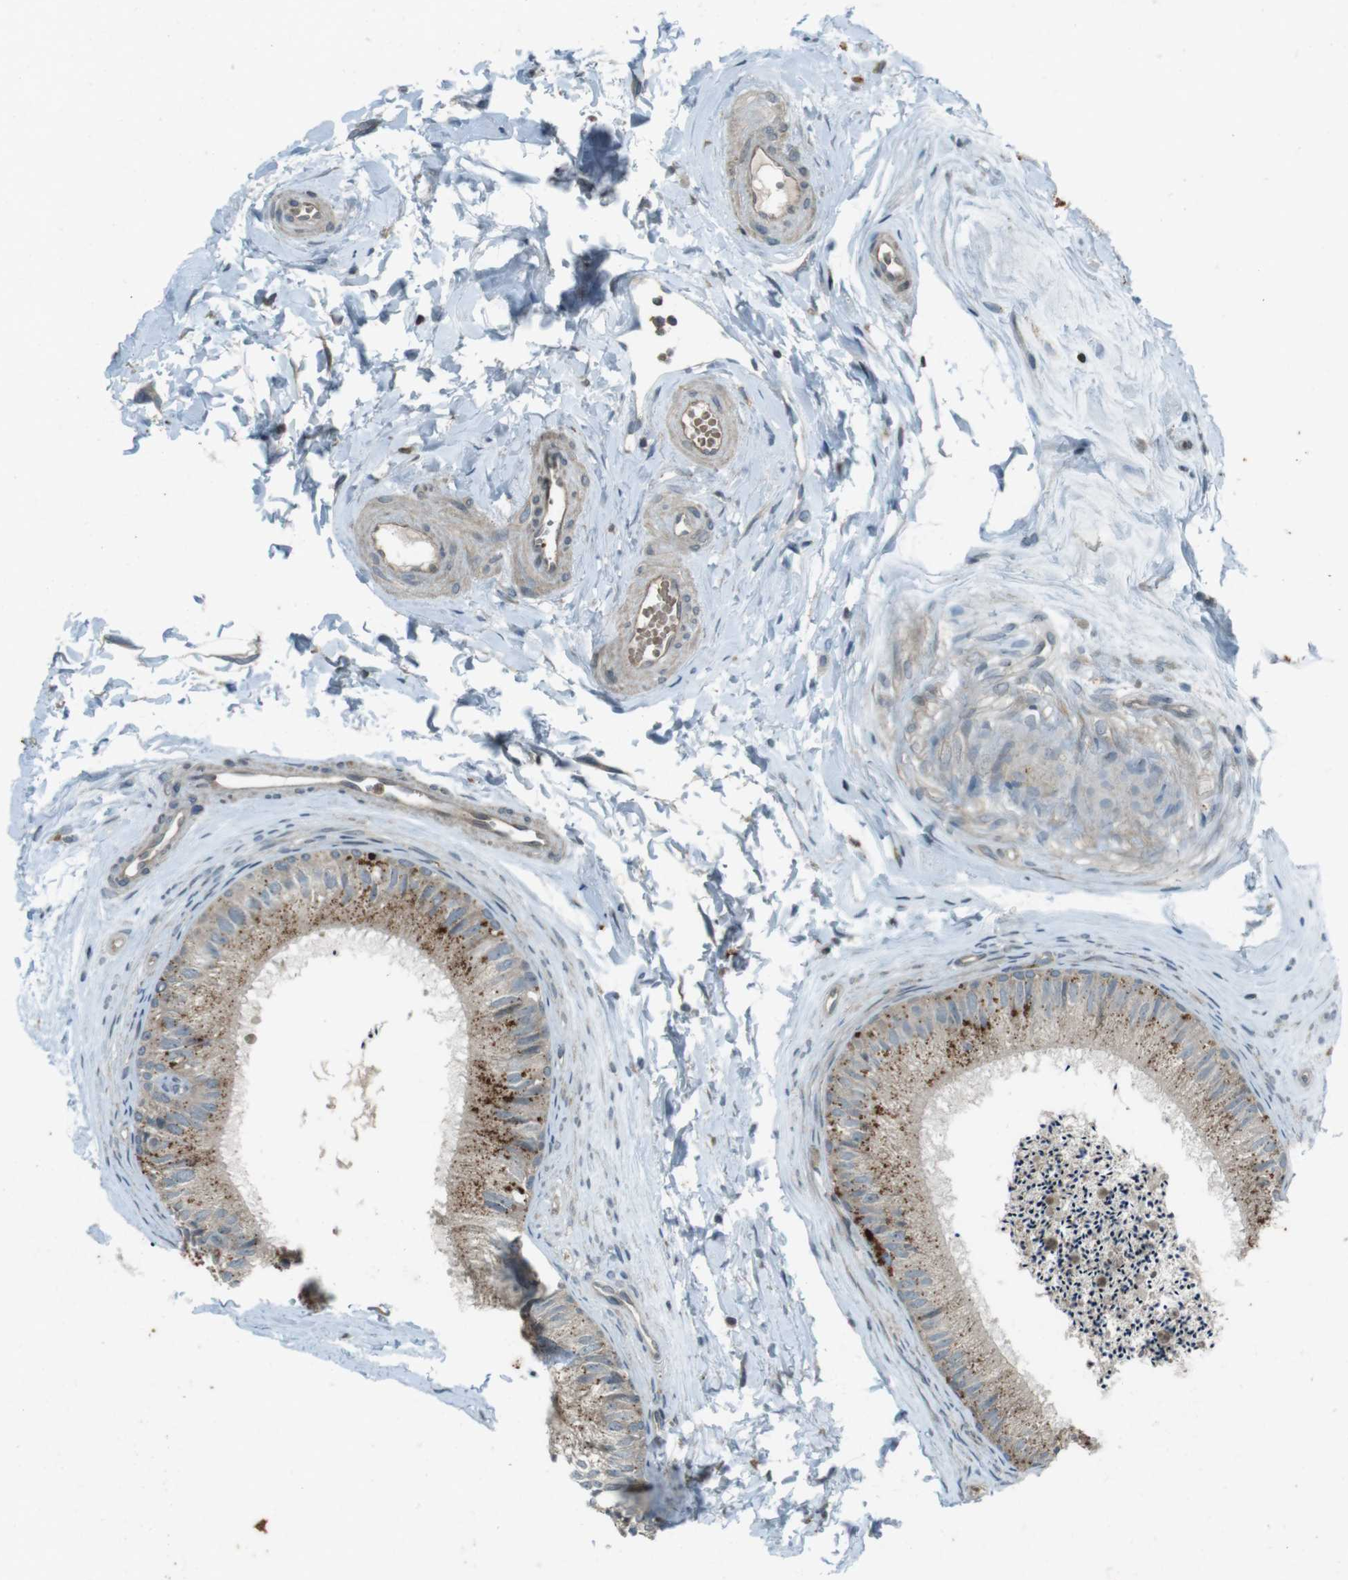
{"staining": {"intensity": "moderate", "quantity": "<25%", "location": "cytoplasmic/membranous"}, "tissue": "epididymis", "cell_type": "Glandular cells", "image_type": "normal", "snomed": [{"axis": "morphology", "description": "Normal tissue, NOS"}, {"axis": "topography", "description": "Epididymis"}], "caption": "Protein staining of normal epididymis shows moderate cytoplasmic/membranous expression in about <25% of glandular cells.", "gene": "ZYX", "patient": {"sex": "male", "age": 56}}